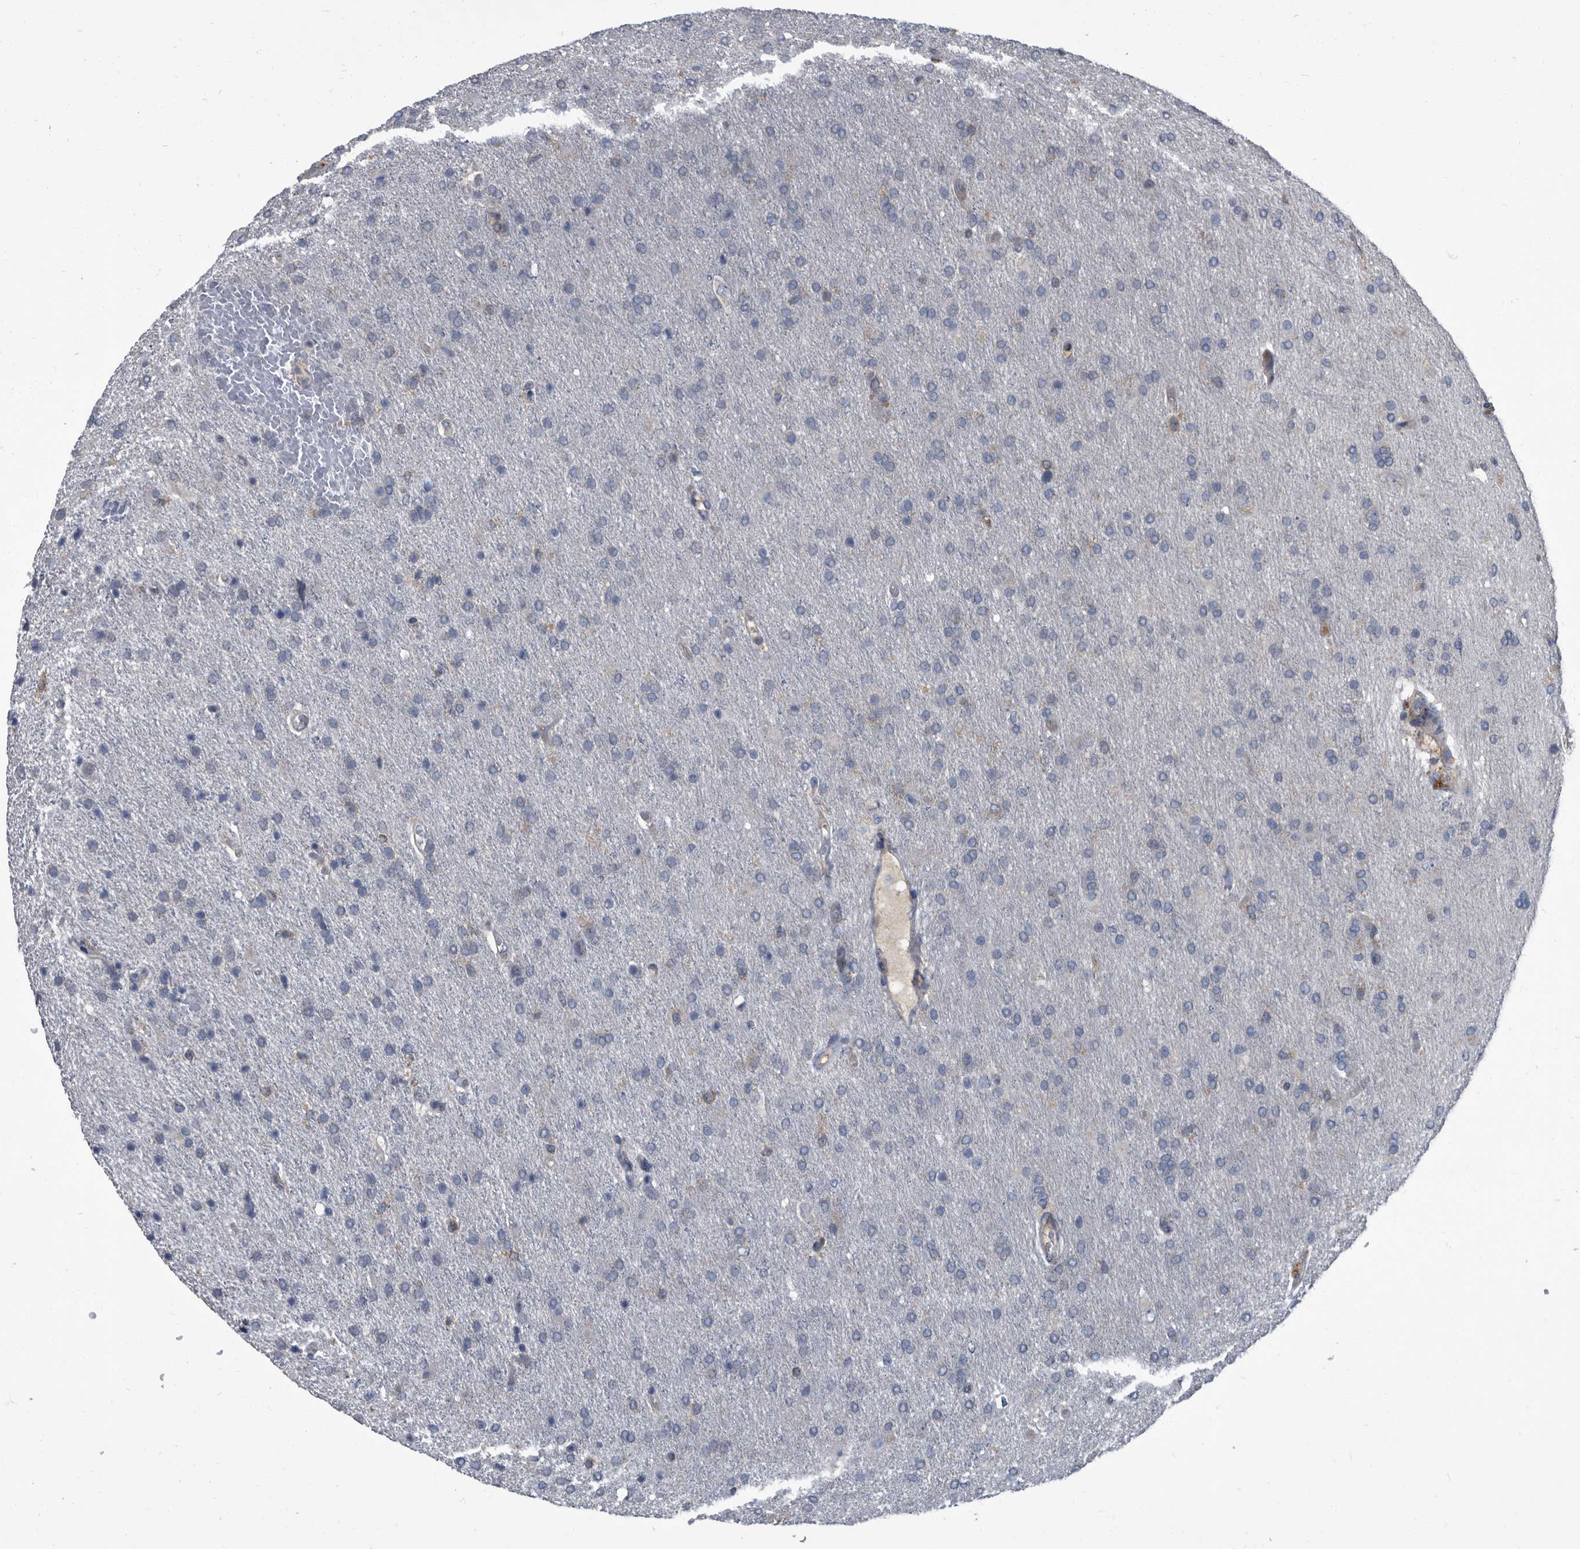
{"staining": {"intensity": "negative", "quantity": "none", "location": "none"}, "tissue": "glioma", "cell_type": "Tumor cells", "image_type": "cancer", "snomed": [{"axis": "morphology", "description": "Glioma, malignant, High grade"}, {"axis": "topography", "description": "Brain"}], "caption": "The immunohistochemistry (IHC) image has no significant staining in tumor cells of high-grade glioma (malignant) tissue.", "gene": "CDV3", "patient": {"sex": "male", "age": 72}}